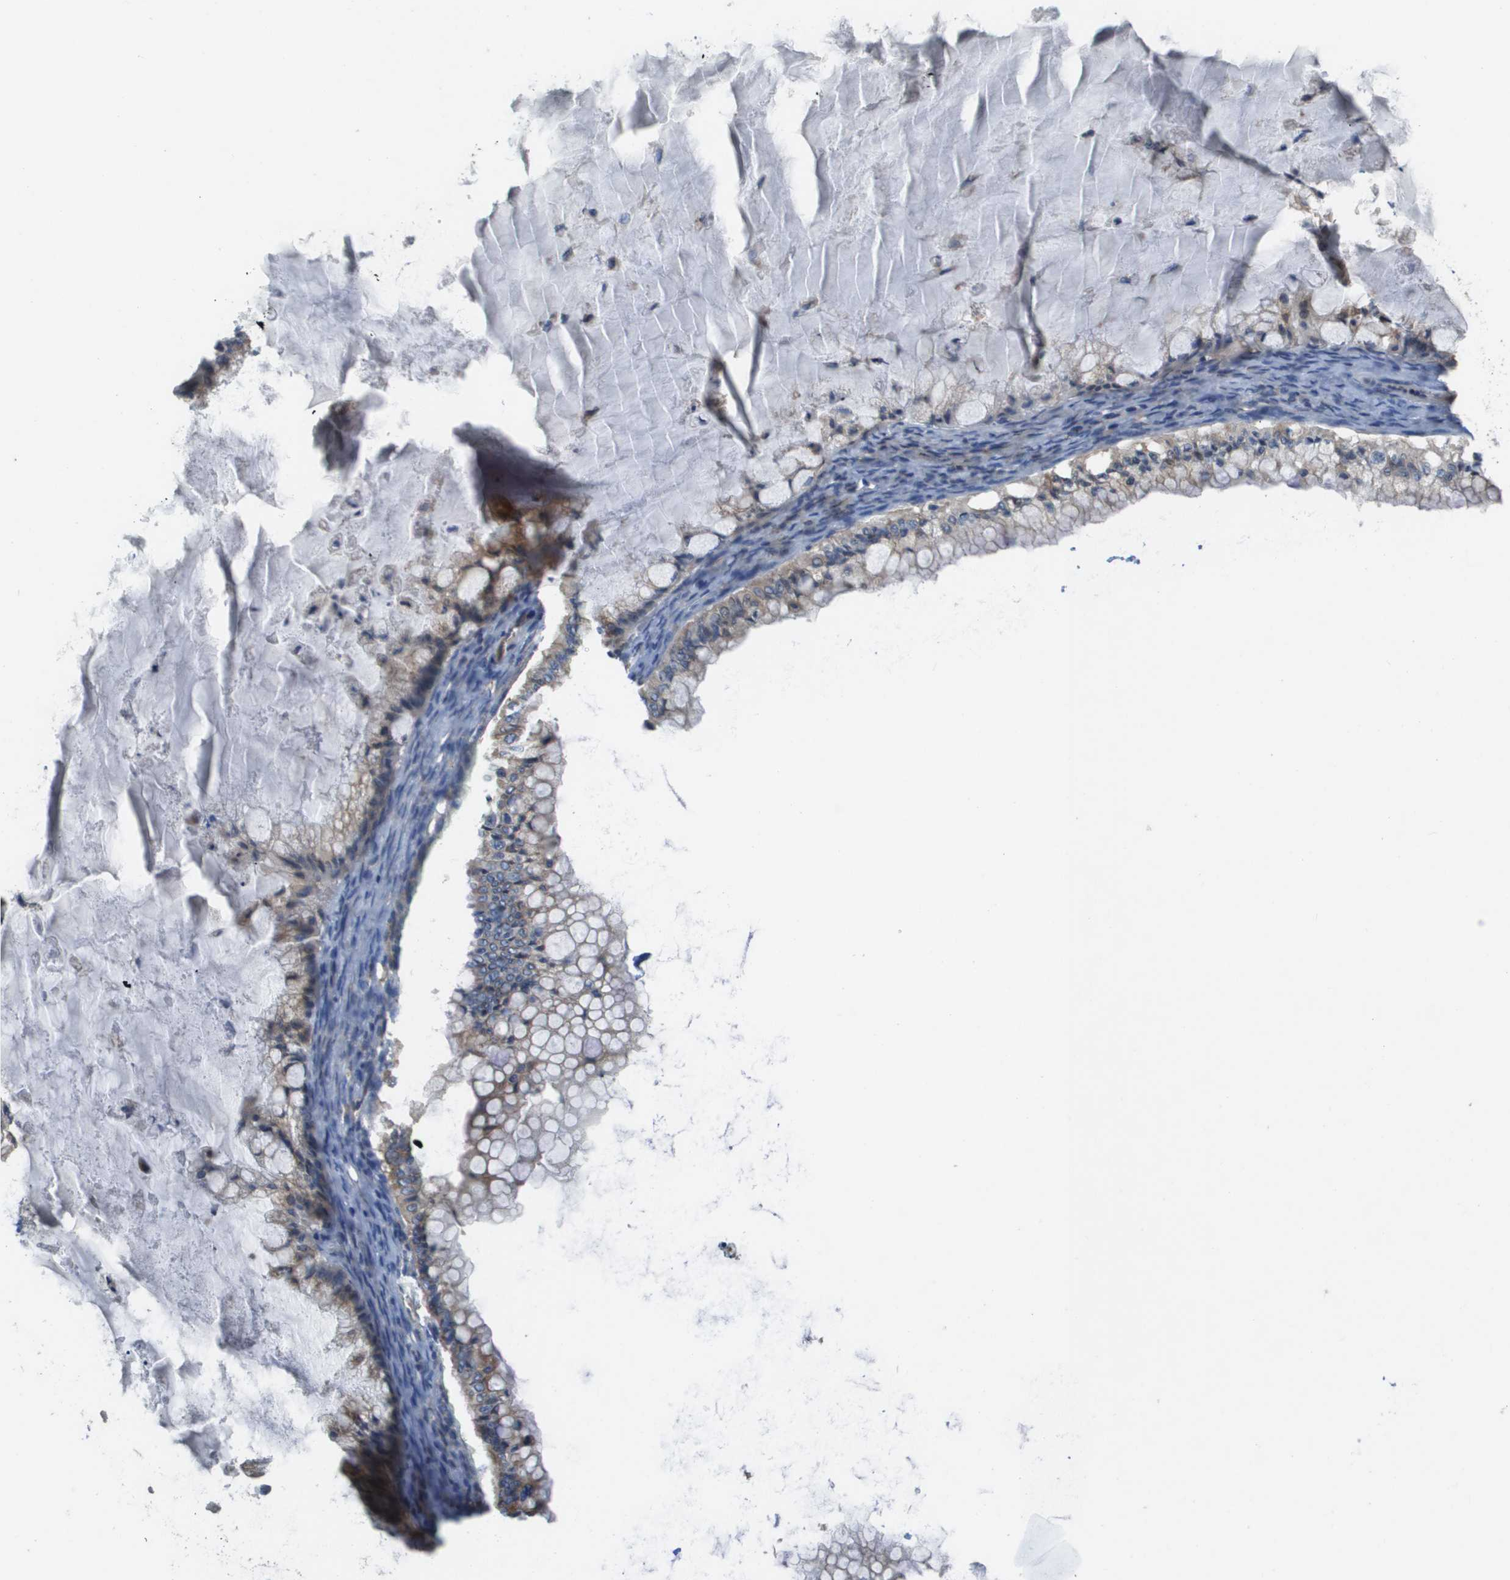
{"staining": {"intensity": "weak", "quantity": ">75%", "location": "cytoplasmic/membranous"}, "tissue": "ovarian cancer", "cell_type": "Tumor cells", "image_type": "cancer", "snomed": [{"axis": "morphology", "description": "Cystadenocarcinoma, mucinous, NOS"}, {"axis": "topography", "description": "Ovary"}], "caption": "Immunohistochemical staining of human ovarian mucinous cystadenocarcinoma exhibits weak cytoplasmic/membranous protein positivity in approximately >75% of tumor cells.", "gene": "CASP10", "patient": {"sex": "female", "age": 57}}